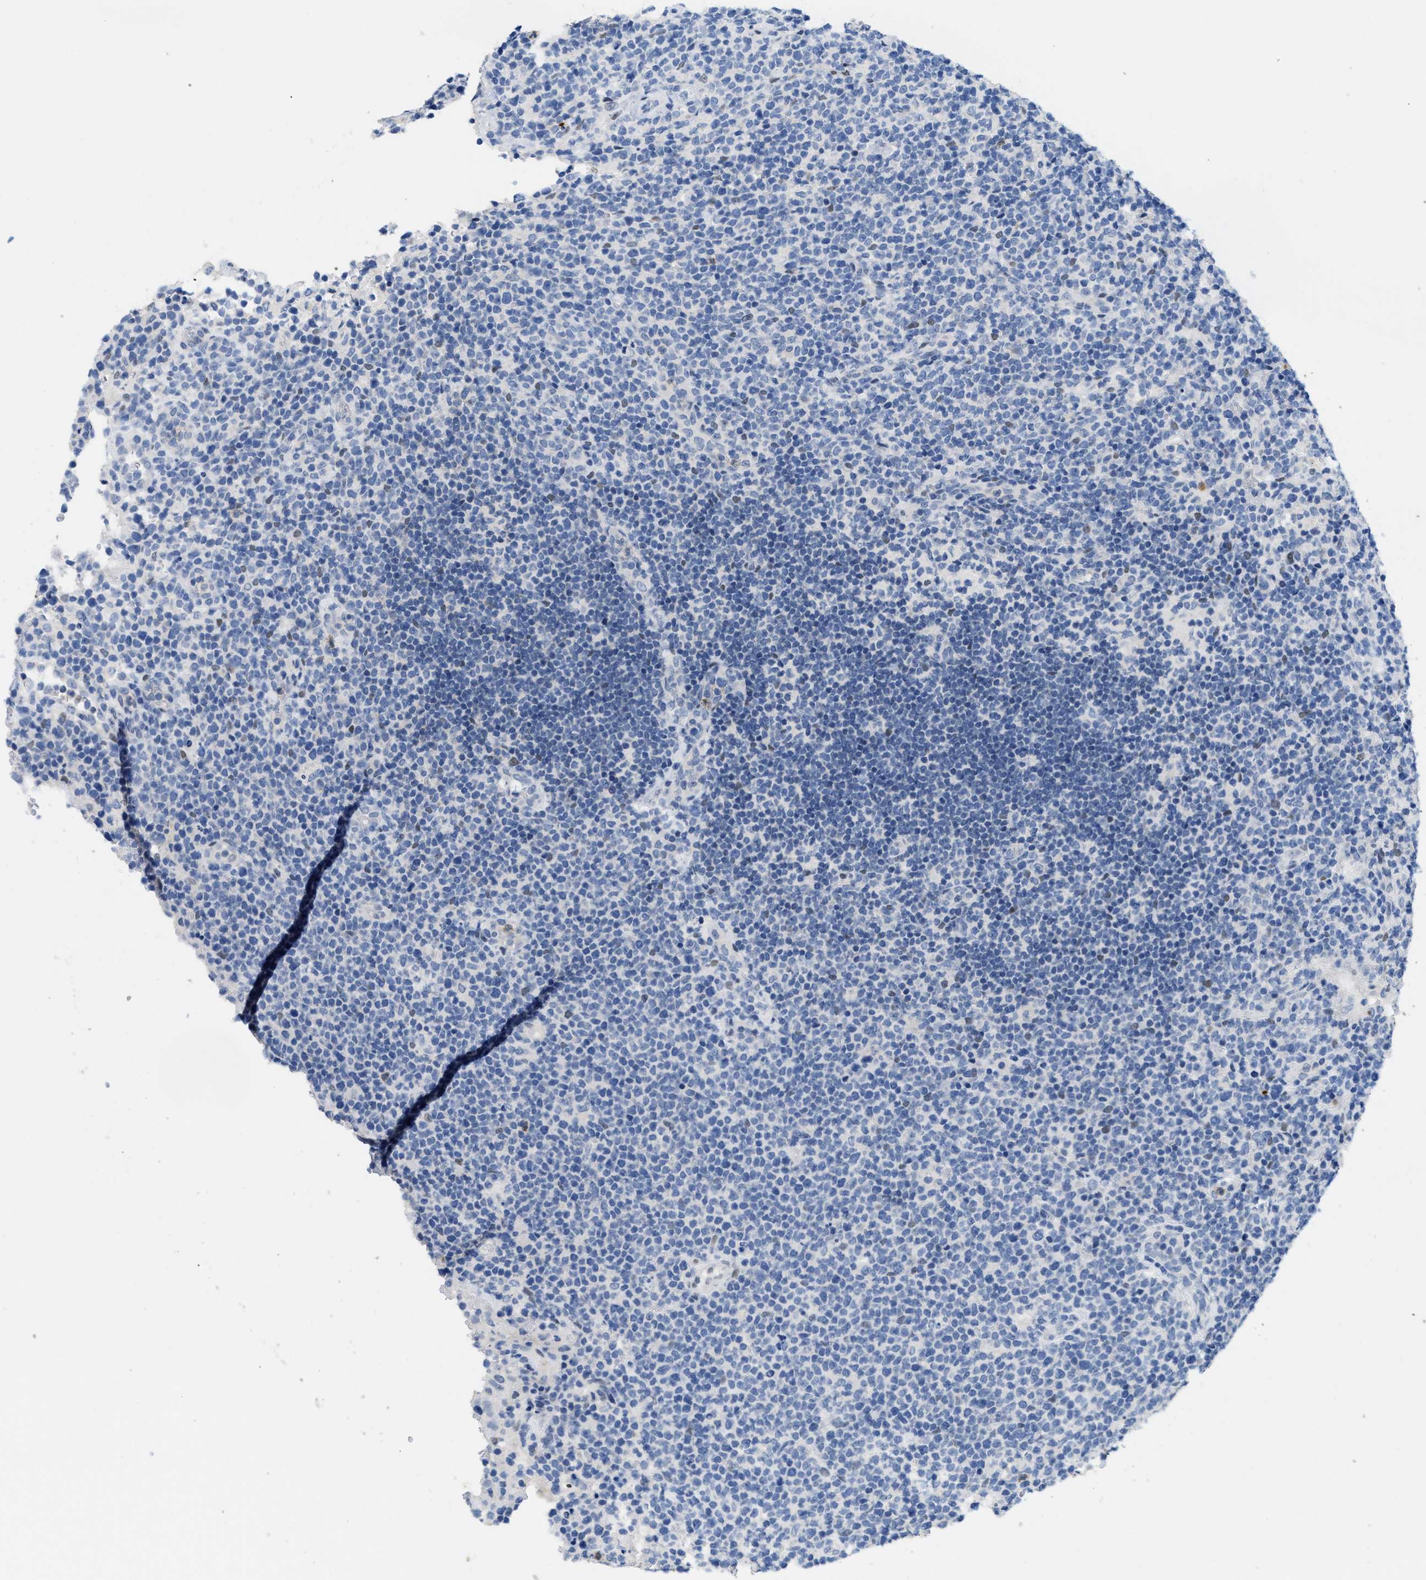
{"staining": {"intensity": "weak", "quantity": "<25%", "location": "nuclear"}, "tissue": "lymphoma", "cell_type": "Tumor cells", "image_type": "cancer", "snomed": [{"axis": "morphology", "description": "Malignant lymphoma, non-Hodgkin's type, High grade"}, {"axis": "topography", "description": "Lymph node"}], "caption": "The micrograph reveals no staining of tumor cells in lymphoma.", "gene": "NFIX", "patient": {"sex": "male", "age": 61}}